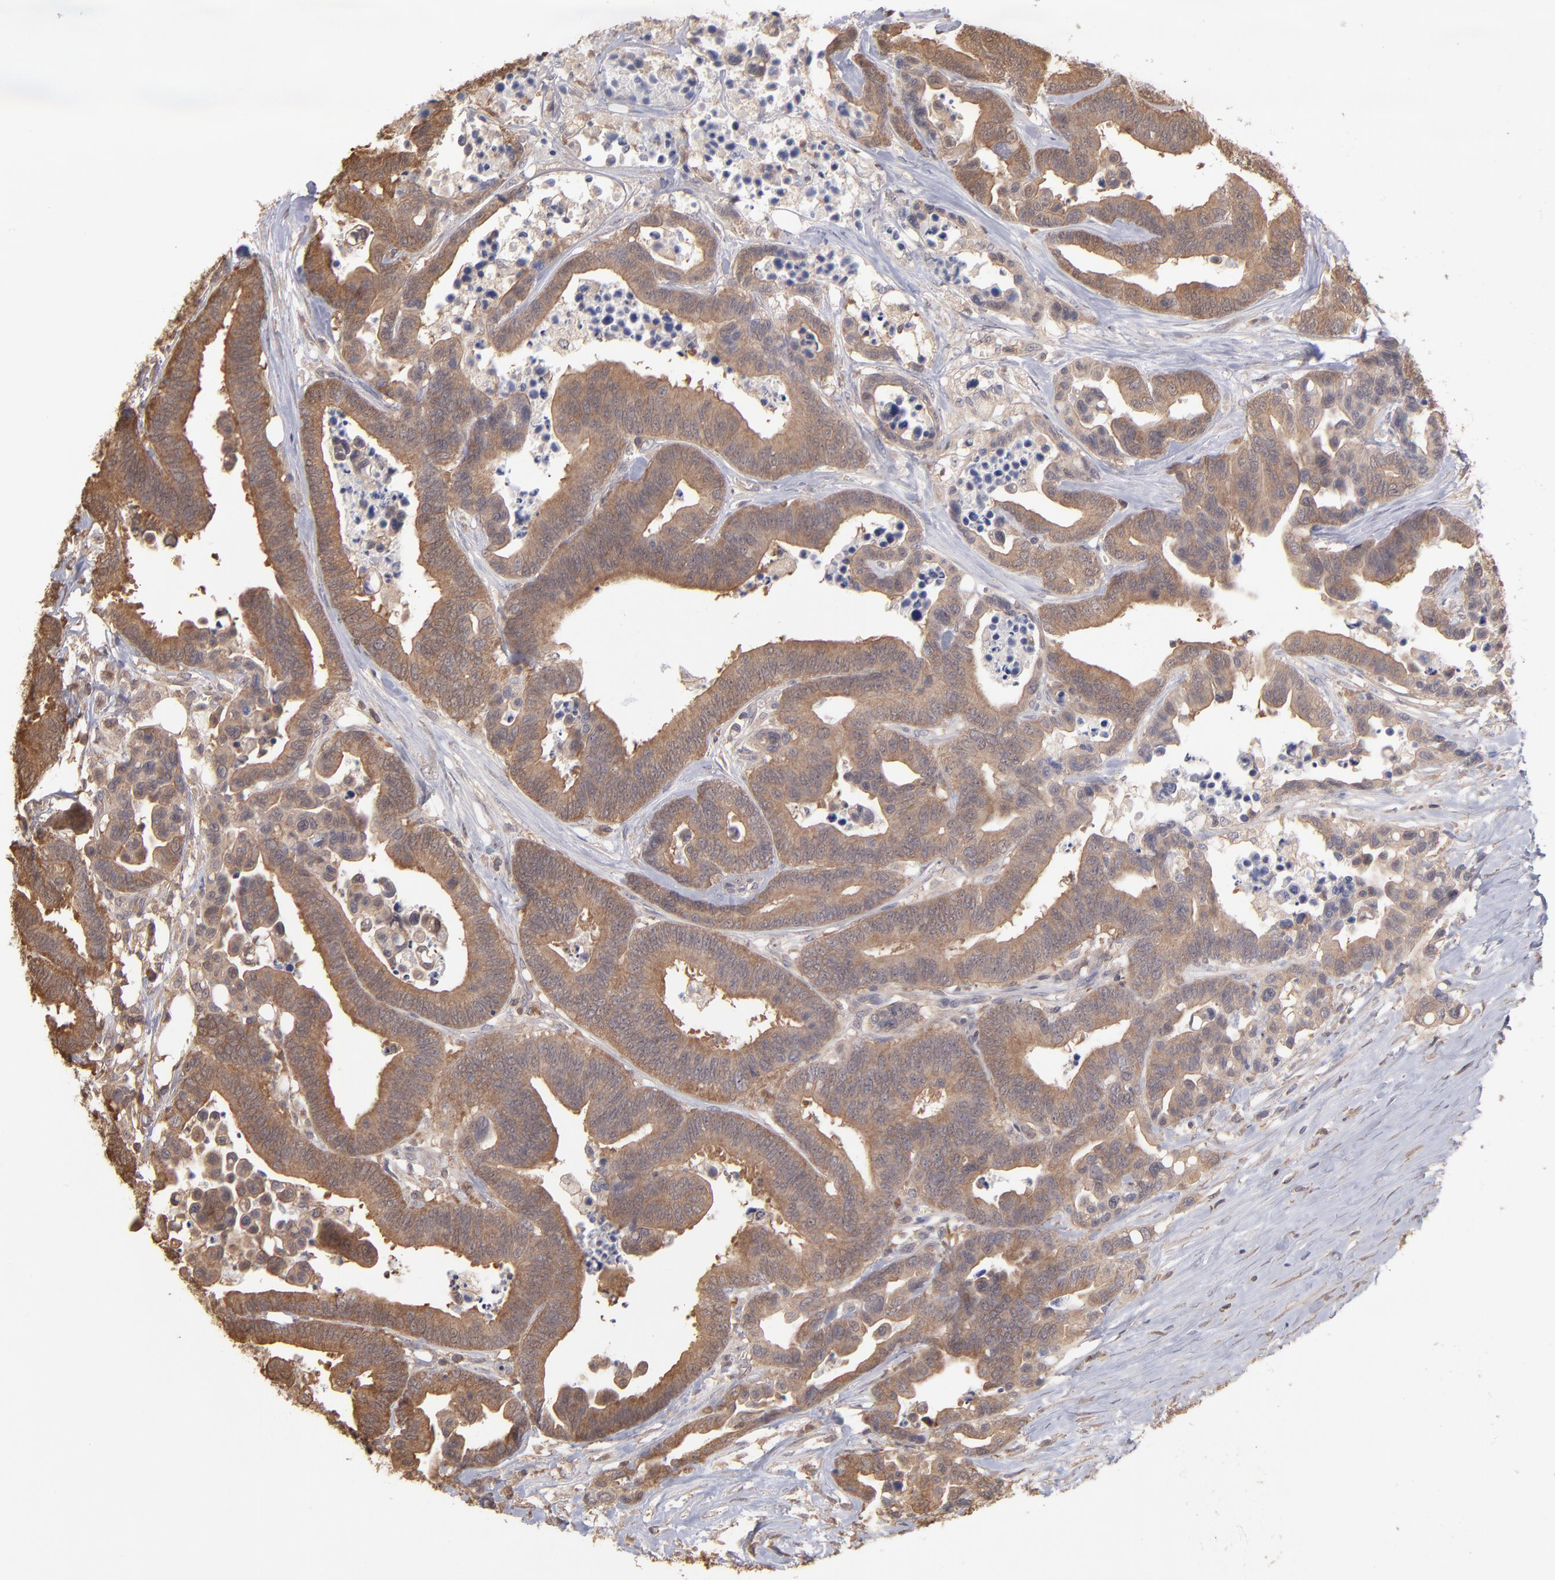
{"staining": {"intensity": "strong", "quantity": ">75%", "location": "cytoplasmic/membranous"}, "tissue": "colorectal cancer", "cell_type": "Tumor cells", "image_type": "cancer", "snomed": [{"axis": "morphology", "description": "Adenocarcinoma, NOS"}, {"axis": "topography", "description": "Colon"}], "caption": "The immunohistochemical stain labels strong cytoplasmic/membranous expression in tumor cells of adenocarcinoma (colorectal) tissue.", "gene": "MAP2K2", "patient": {"sex": "male", "age": 82}}